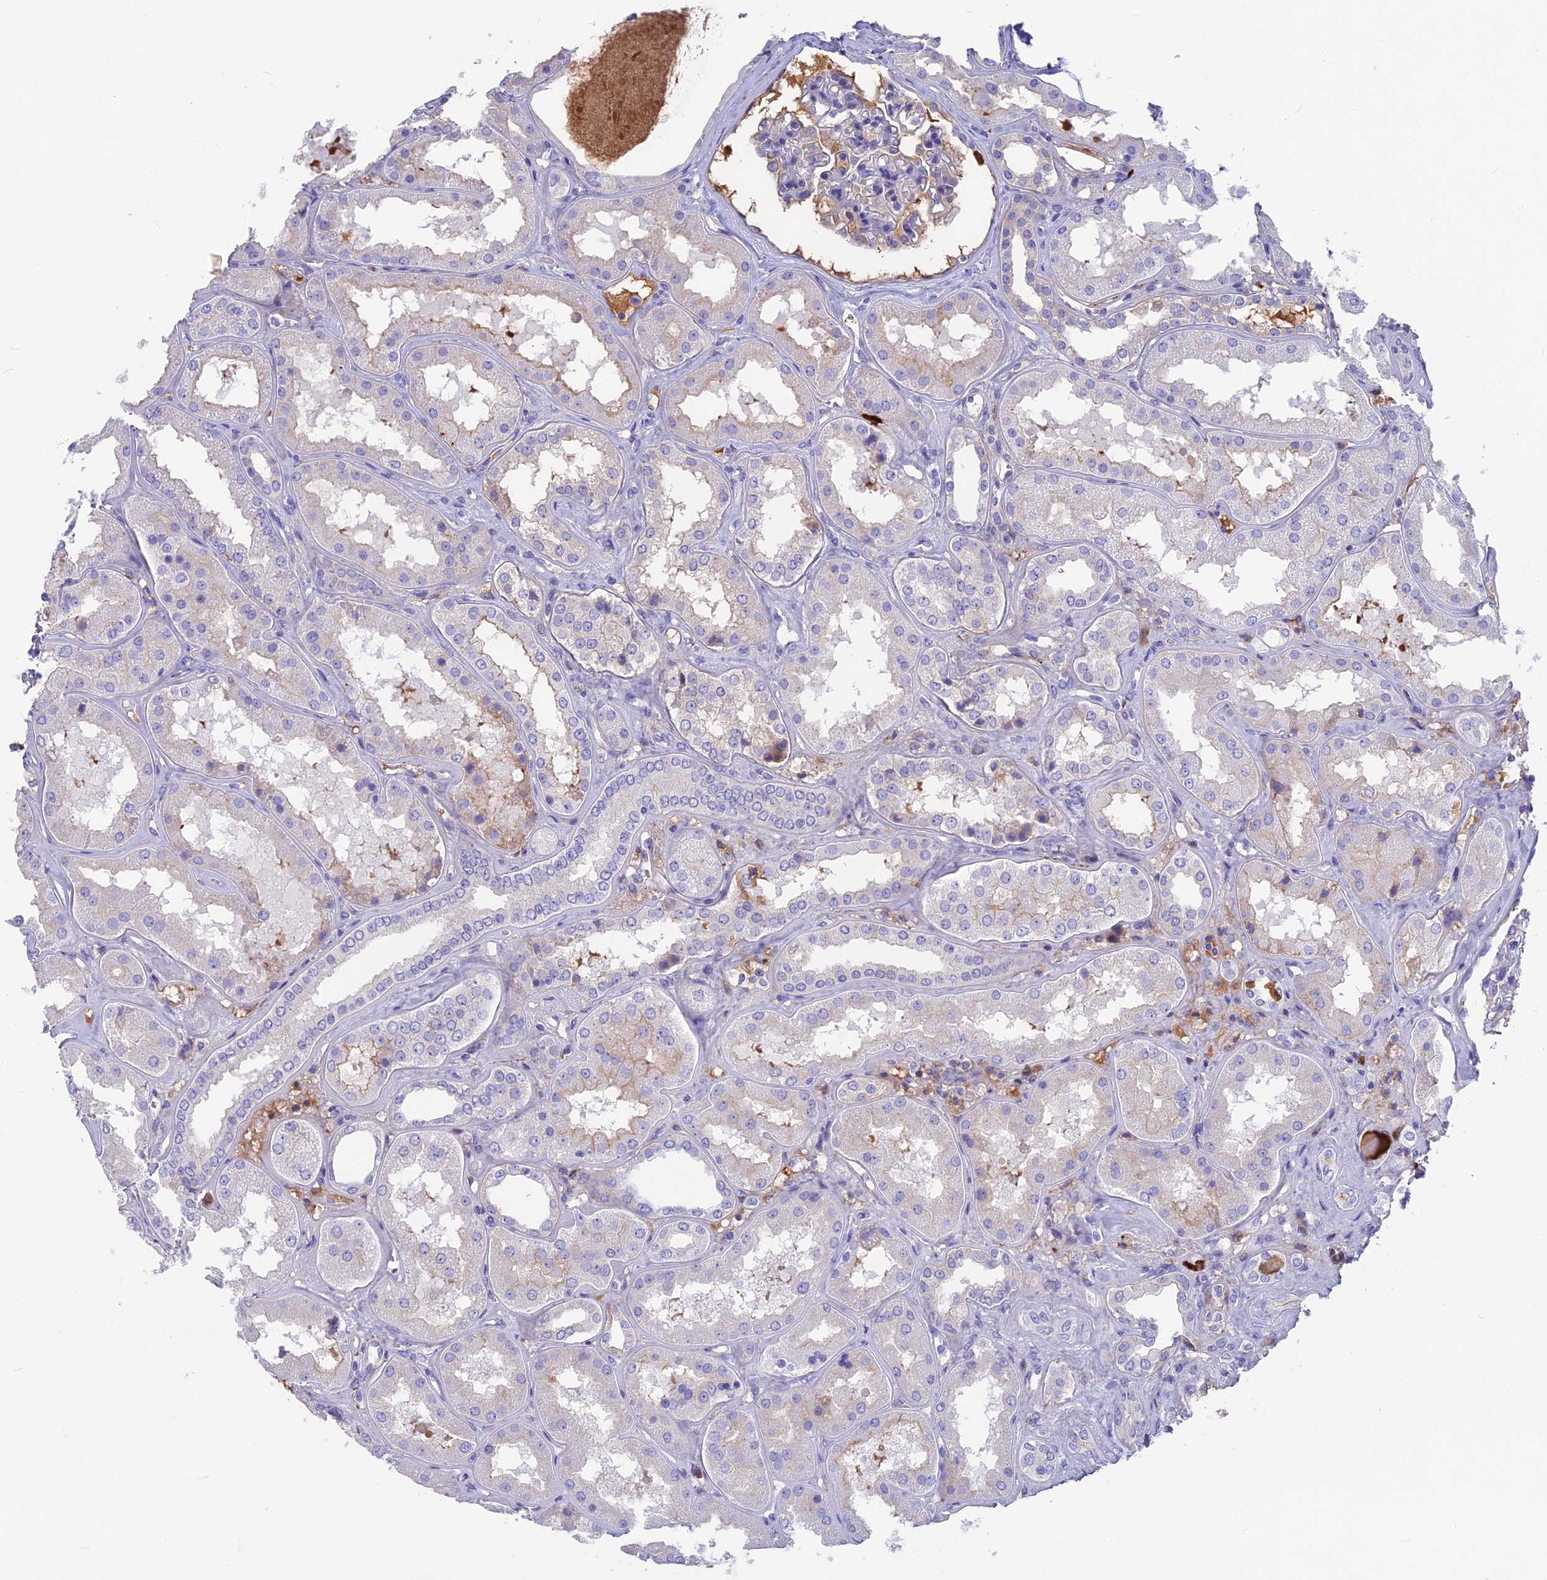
{"staining": {"intensity": "negative", "quantity": "none", "location": "none"}, "tissue": "kidney", "cell_type": "Cells in glomeruli", "image_type": "normal", "snomed": [{"axis": "morphology", "description": "Normal tissue, NOS"}, {"axis": "topography", "description": "Kidney"}], "caption": "Cells in glomeruli are negative for protein expression in benign human kidney. Nuclei are stained in blue.", "gene": "SNAP91", "patient": {"sex": "female", "age": 56}}